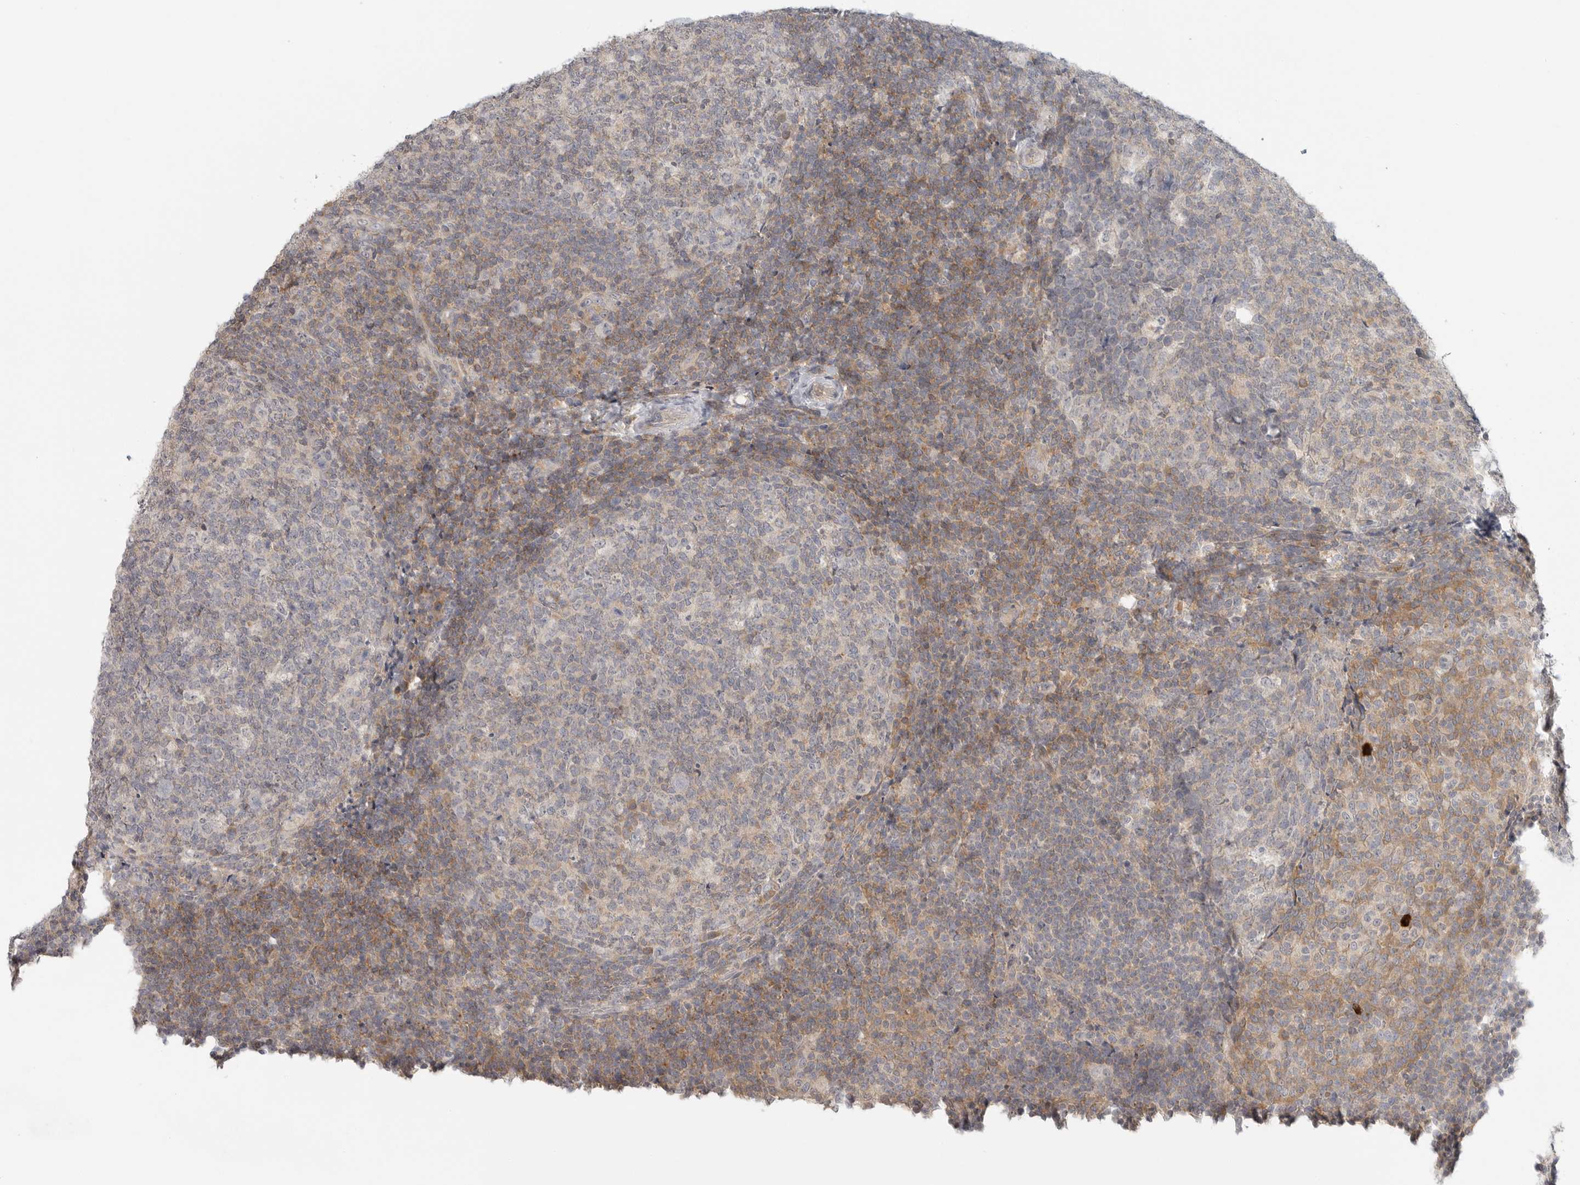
{"staining": {"intensity": "weak", "quantity": "<25%", "location": "cytoplasmic/membranous"}, "tissue": "tonsil", "cell_type": "Germinal center cells", "image_type": "normal", "snomed": [{"axis": "morphology", "description": "Normal tissue, NOS"}, {"axis": "topography", "description": "Tonsil"}], "caption": "The micrograph demonstrates no staining of germinal center cells in normal tonsil. Nuclei are stained in blue.", "gene": "HDAC6", "patient": {"sex": "female", "age": 19}}